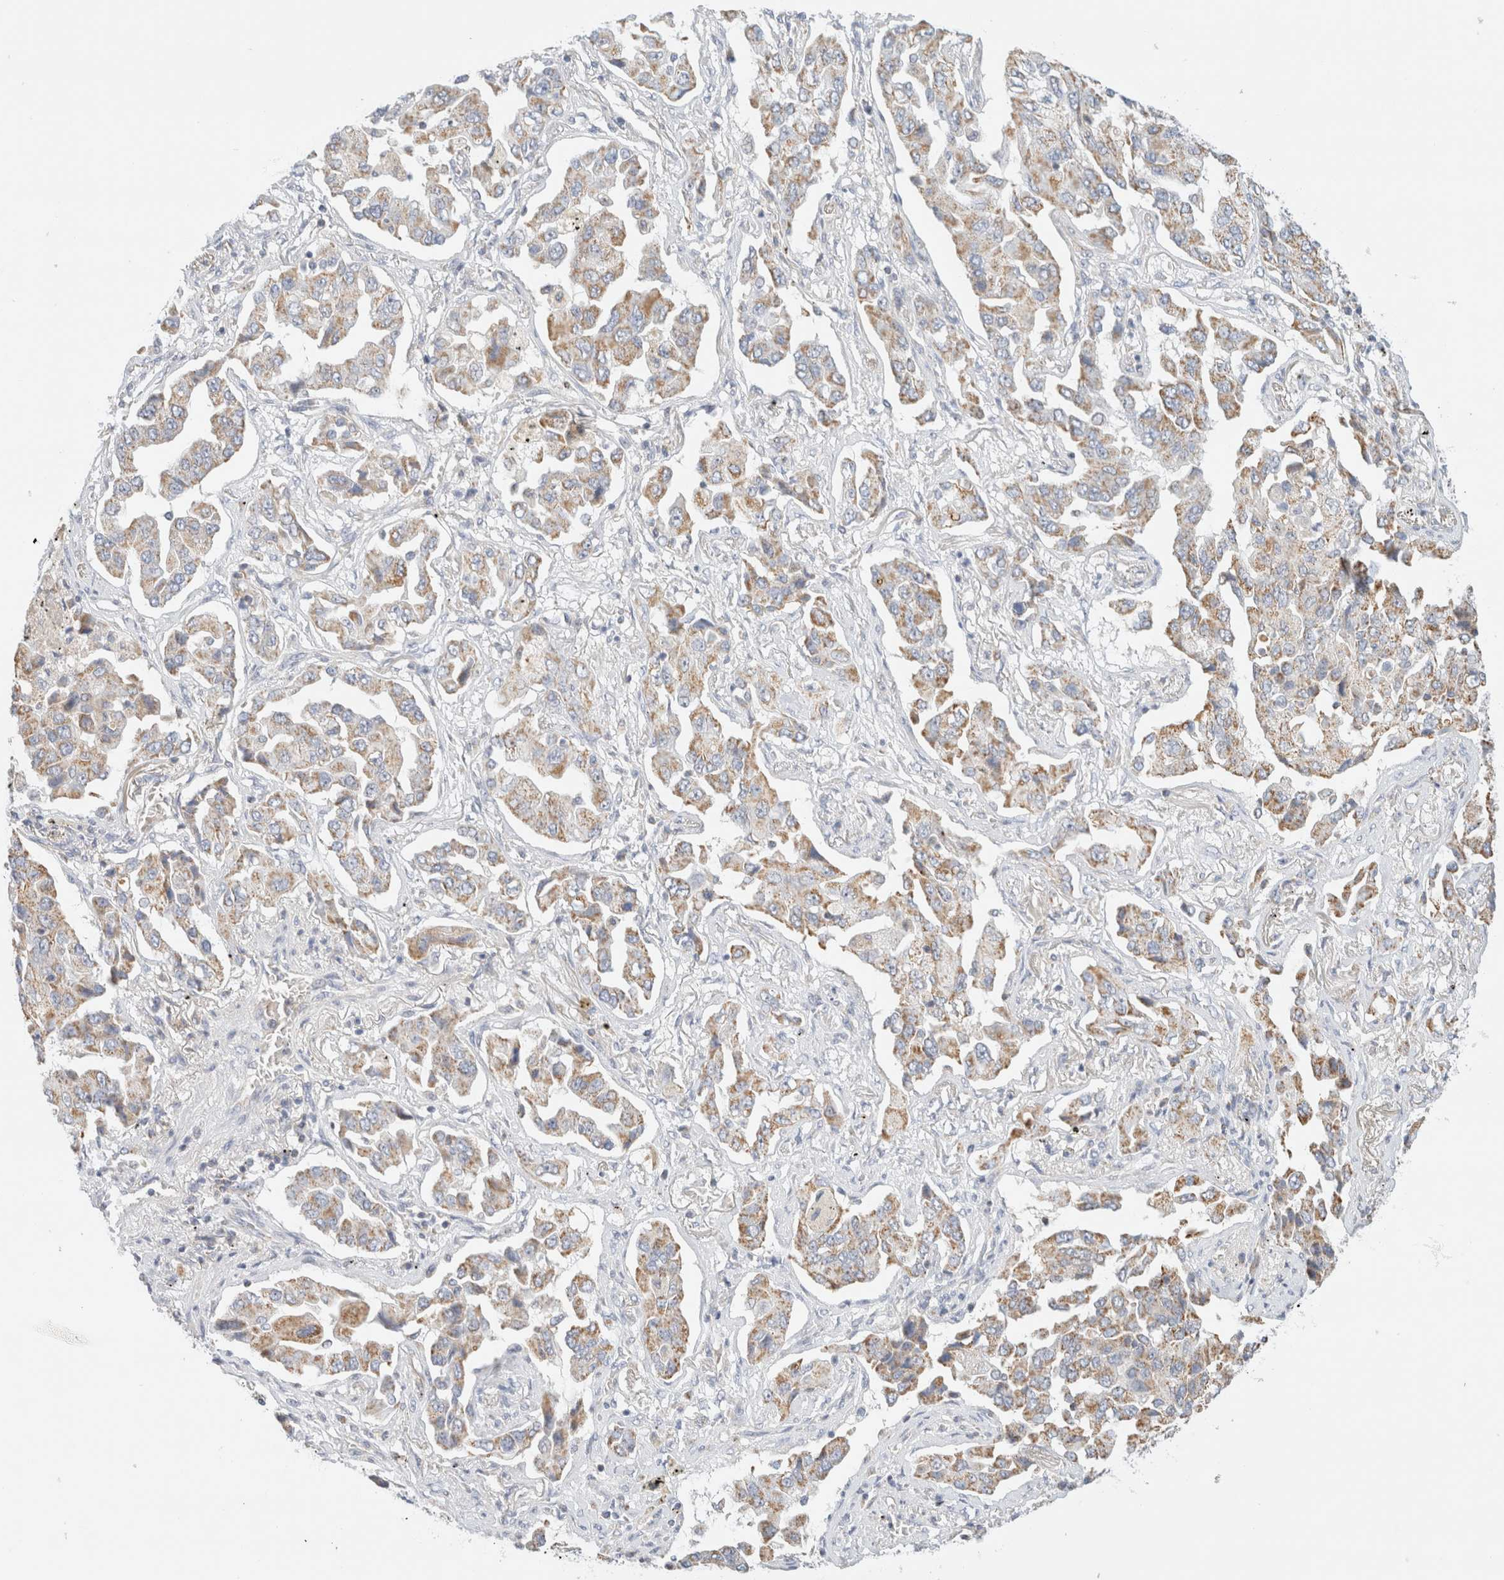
{"staining": {"intensity": "moderate", "quantity": ">75%", "location": "cytoplasmic/membranous"}, "tissue": "lung cancer", "cell_type": "Tumor cells", "image_type": "cancer", "snomed": [{"axis": "morphology", "description": "Adenocarcinoma, NOS"}, {"axis": "topography", "description": "Lung"}], "caption": "Lung cancer (adenocarcinoma) stained with a protein marker displays moderate staining in tumor cells.", "gene": "HDHD3", "patient": {"sex": "female", "age": 65}}